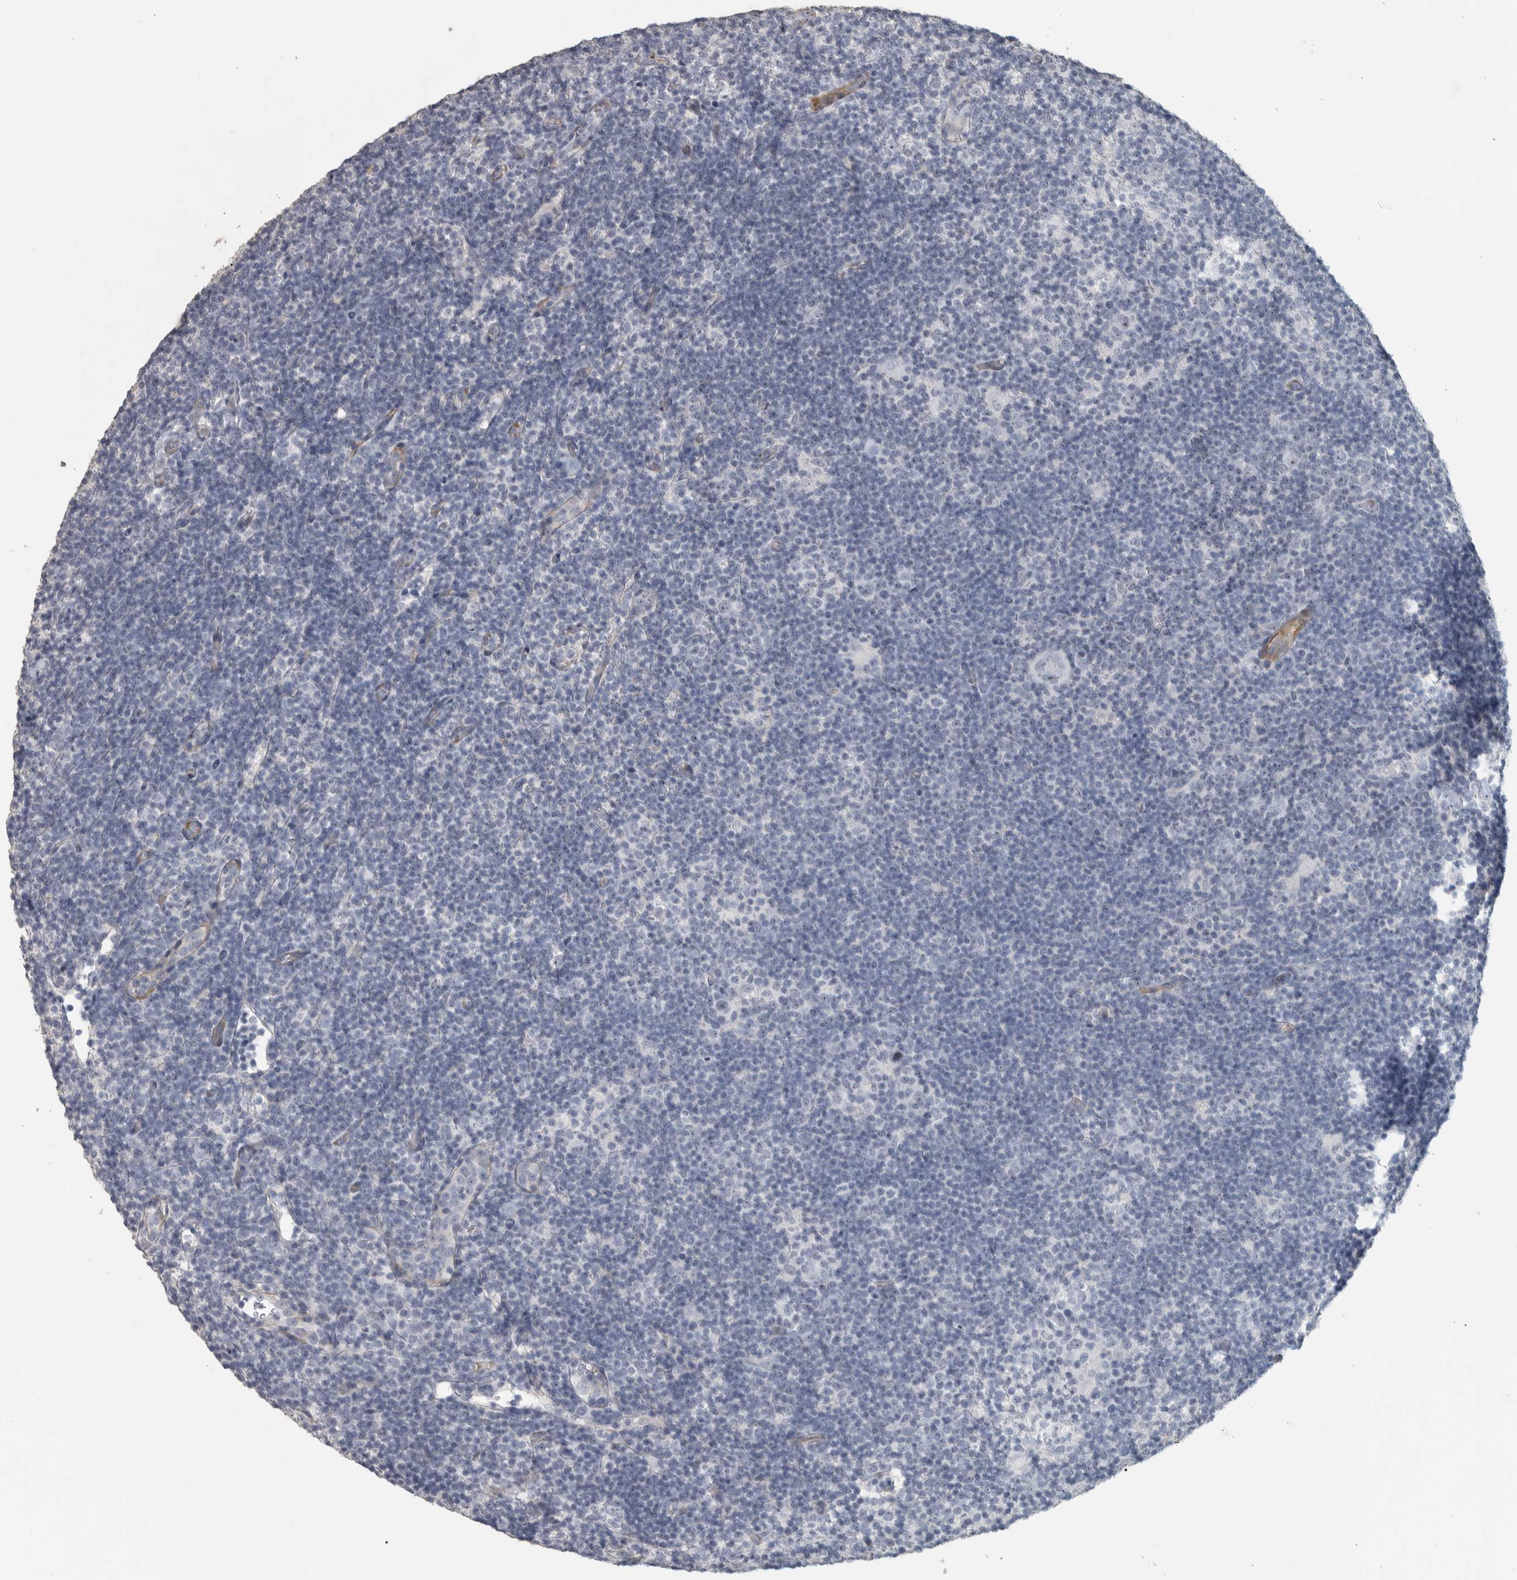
{"staining": {"intensity": "negative", "quantity": "none", "location": "none"}, "tissue": "lymphoma", "cell_type": "Tumor cells", "image_type": "cancer", "snomed": [{"axis": "morphology", "description": "Hodgkin's disease, NOS"}, {"axis": "topography", "description": "Lymph node"}], "caption": "High magnification brightfield microscopy of Hodgkin's disease stained with DAB (3,3'-diaminobenzidine) (brown) and counterstained with hematoxylin (blue): tumor cells show no significant positivity.", "gene": "DCAF10", "patient": {"sex": "female", "age": 57}}